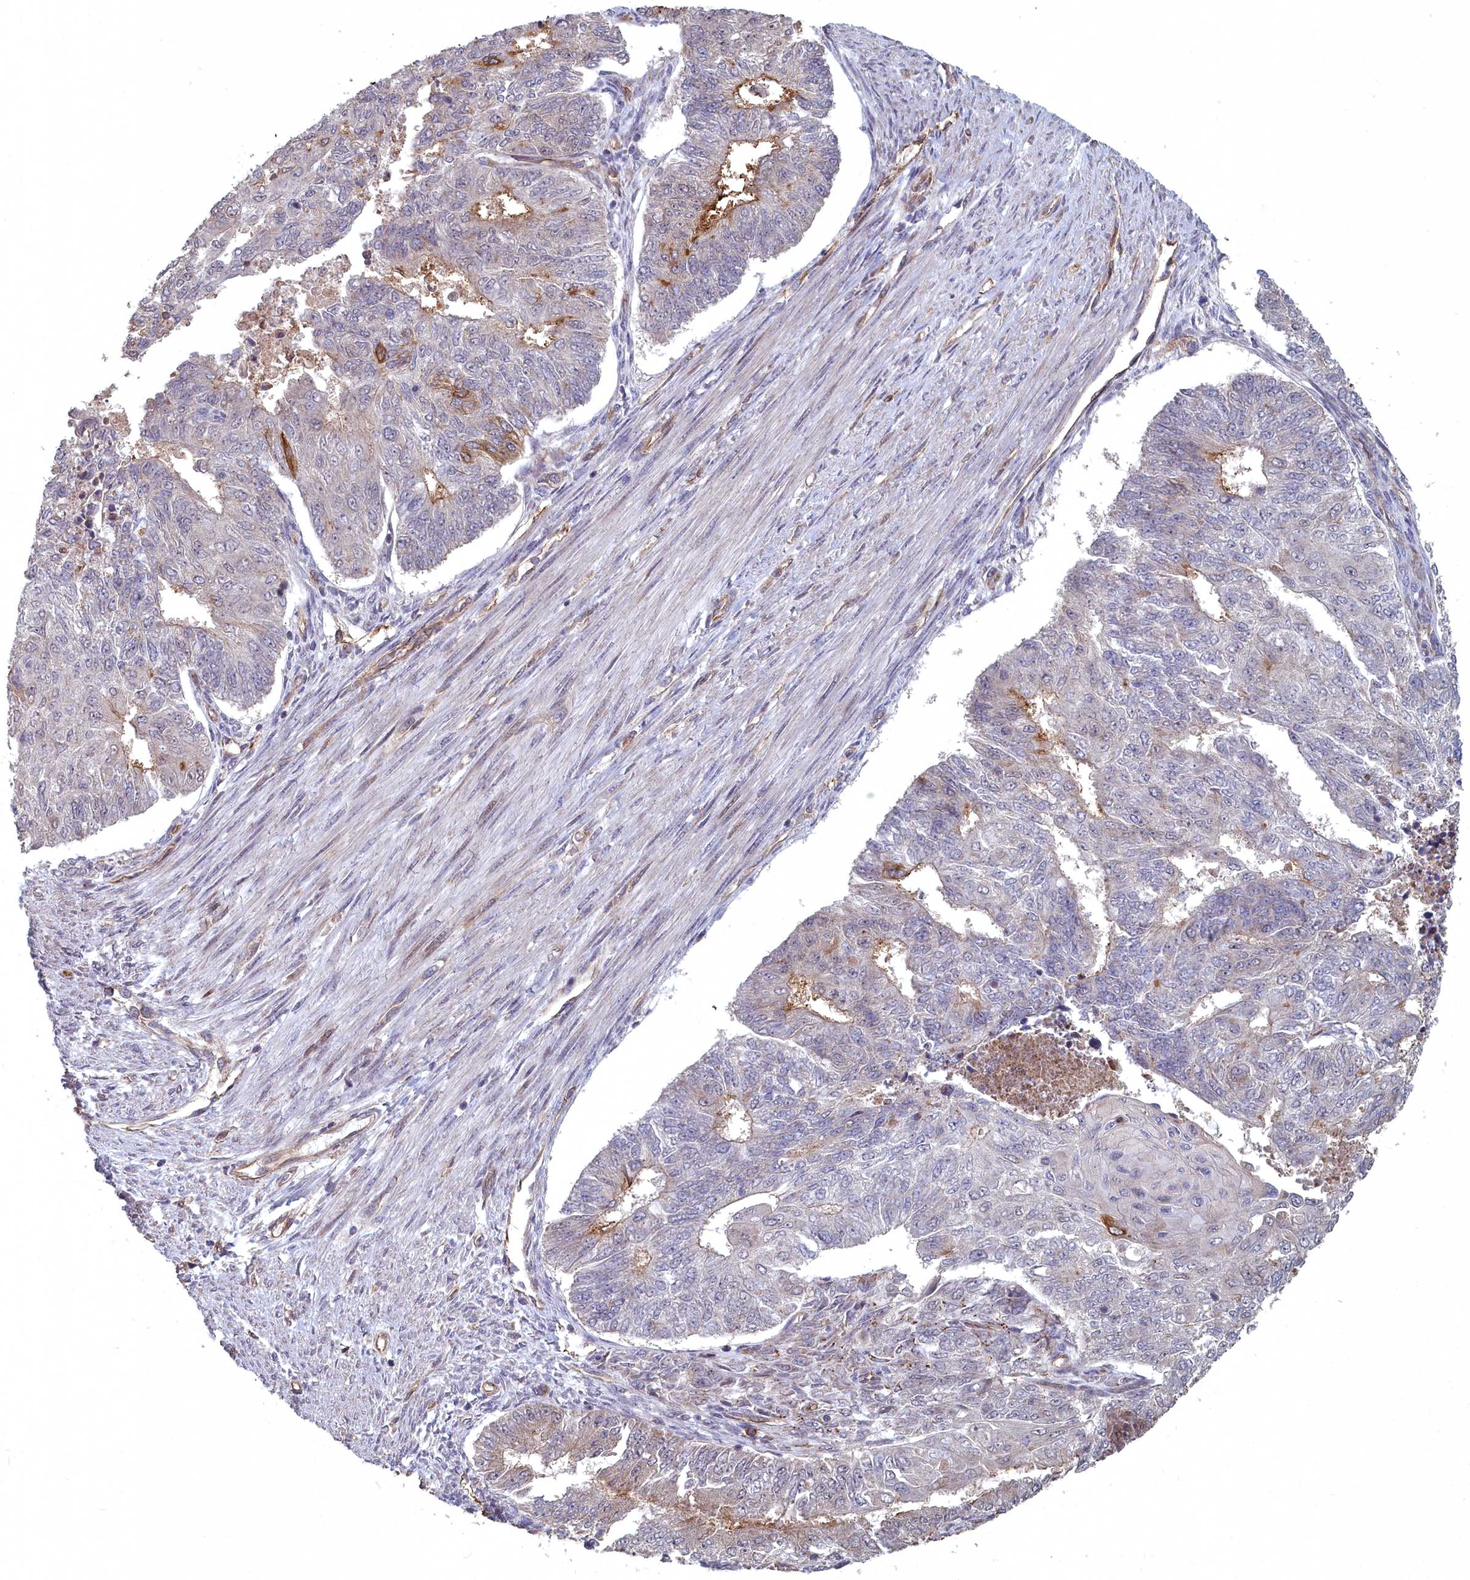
{"staining": {"intensity": "strong", "quantity": "<25%", "location": "cytoplasmic/membranous"}, "tissue": "endometrial cancer", "cell_type": "Tumor cells", "image_type": "cancer", "snomed": [{"axis": "morphology", "description": "Adenocarcinoma, NOS"}, {"axis": "topography", "description": "Endometrium"}], "caption": "A medium amount of strong cytoplasmic/membranous positivity is present in about <25% of tumor cells in endometrial cancer (adenocarcinoma) tissue. (DAB = brown stain, brightfield microscopy at high magnification).", "gene": "TSPYL4", "patient": {"sex": "female", "age": 32}}